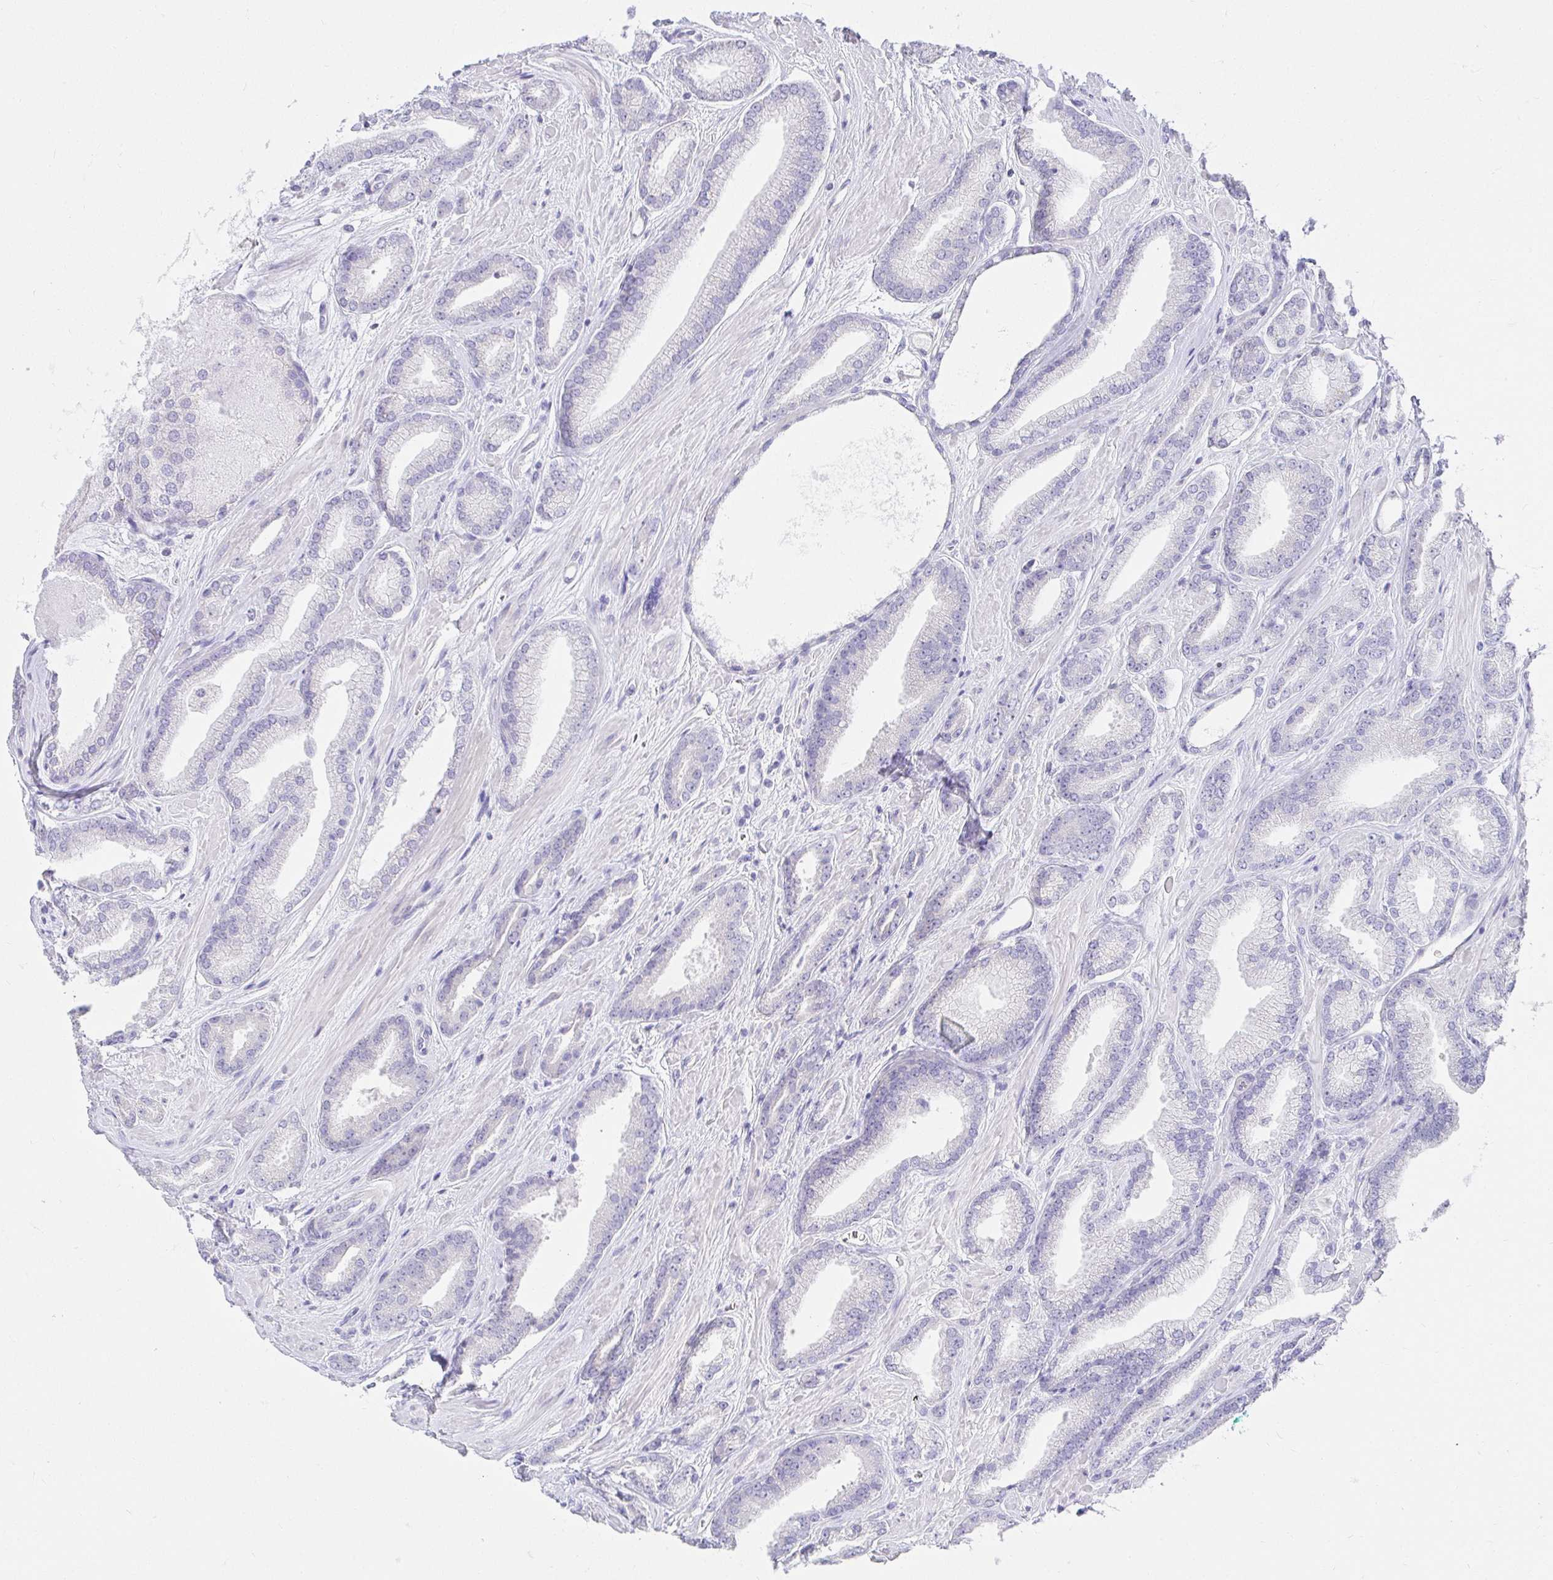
{"staining": {"intensity": "negative", "quantity": "none", "location": "none"}, "tissue": "prostate cancer", "cell_type": "Tumor cells", "image_type": "cancer", "snomed": [{"axis": "morphology", "description": "Adenocarcinoma, High grade"}, {"axis": "topography", "description": "Prostate"}], "caption": "Tumor cells show no significant expression in prostate high-grade adenocarcinoma.", "gene": "VGLL1", "patient": {"sex": "male", "age": 56}}